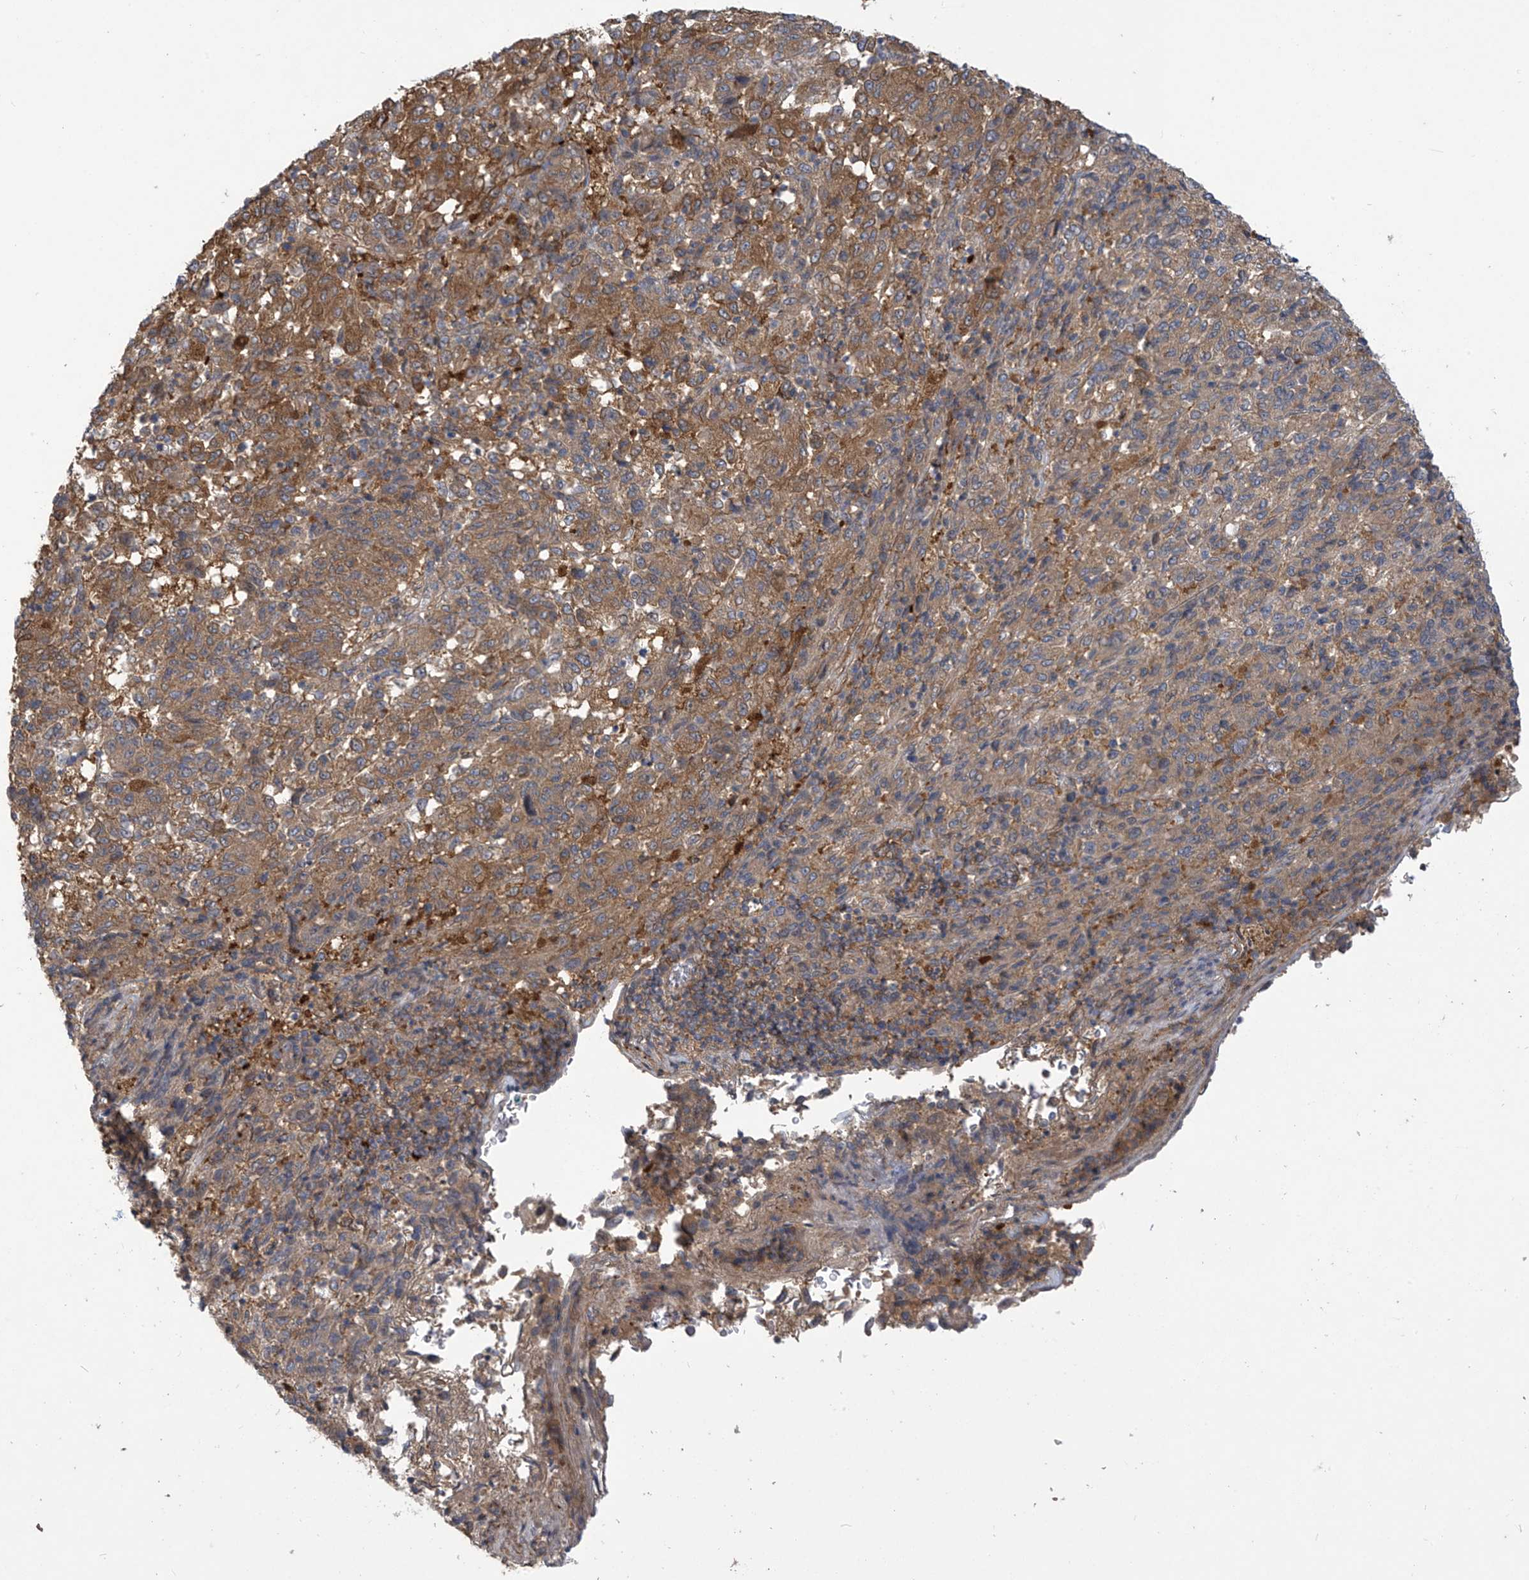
{"staining": {"intensity": "moderate", "quantity": ">75%", "location": "cytoplasmic/membranous"}, "tissue": "melanoma", "cell_type": "Tumor cells", "image_type": "cancer", "snomed": [{"axis": "morphology", "description": "Malignant melanoma, Metastatic site"}, {"axis": "topography", "description": "Lung"}], "caption": "Human melanoma stained for a protein (brown) demonstrates moderate cytoplasmic/membranous positive staining in approximately >75% of tumor cells.", "gene": "ADI1", "patient": {"sex": "male", "age": 64}}